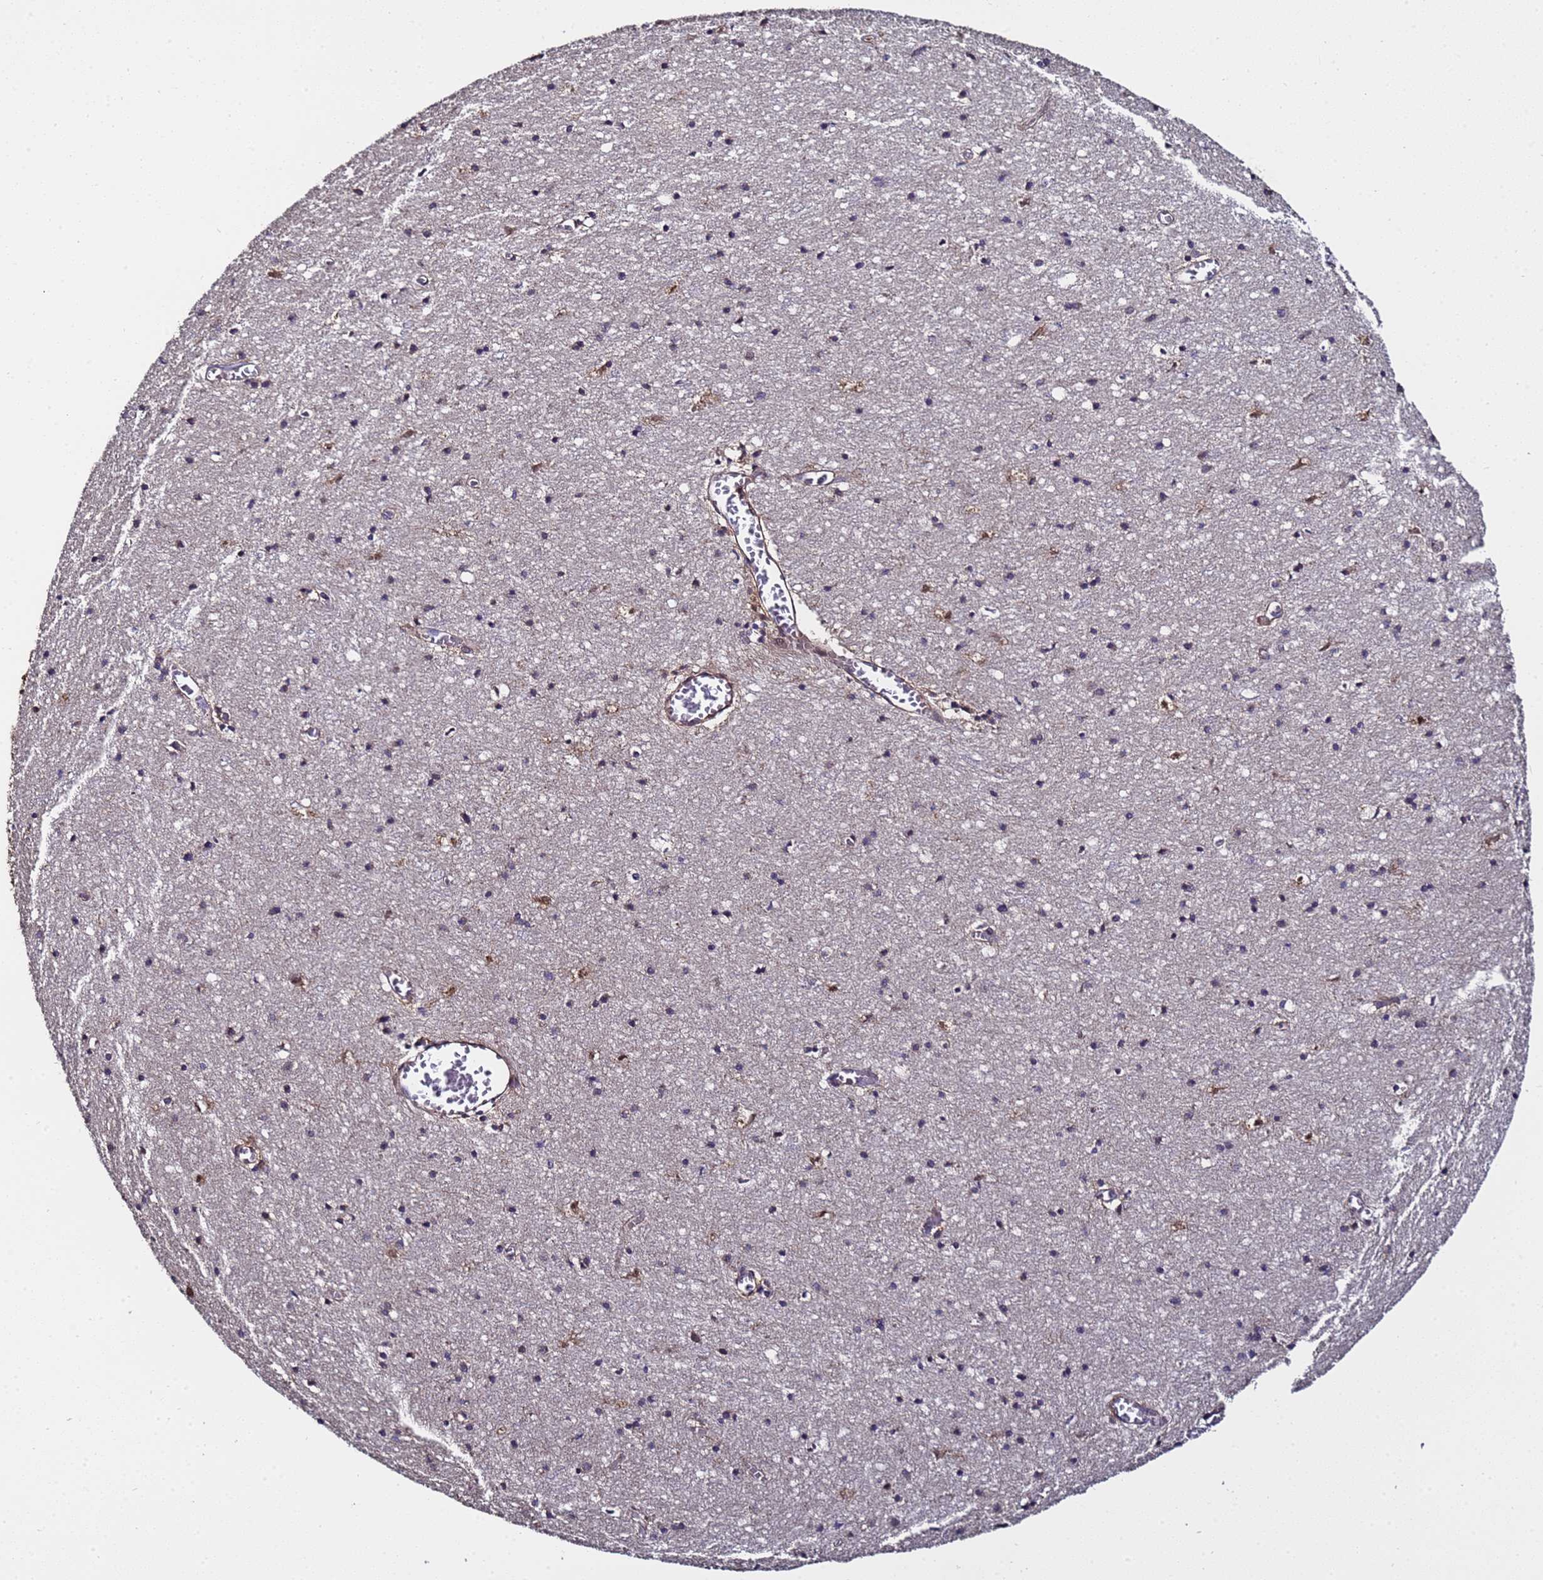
{"staining": {"intensity": "weak", "quantity": ">75%", "location": "cytoplasmic/membranous"}, "tissue": "cerebral cortex", "cell_type": "Endothelial cells", "image_type": "normal", "snomed": [{"axis": "morphology", "description": "Normal tissue, NOS"}, {"axis": "topography", "description": "Cerebral cortex"}], "caption": "Endothelial cells demonstrate low levels of weak cytoplasmic/membranous positivity in approximately >75% of cells in normal cerebral cortex. The staining was performed using DAB to visualize the protein expression in brown, while the nuclei were stained in blue with hematoxylin (Magnification: 20x).", "gene": "GSTCD", "patient": {"sex": "female", "age": 64}}